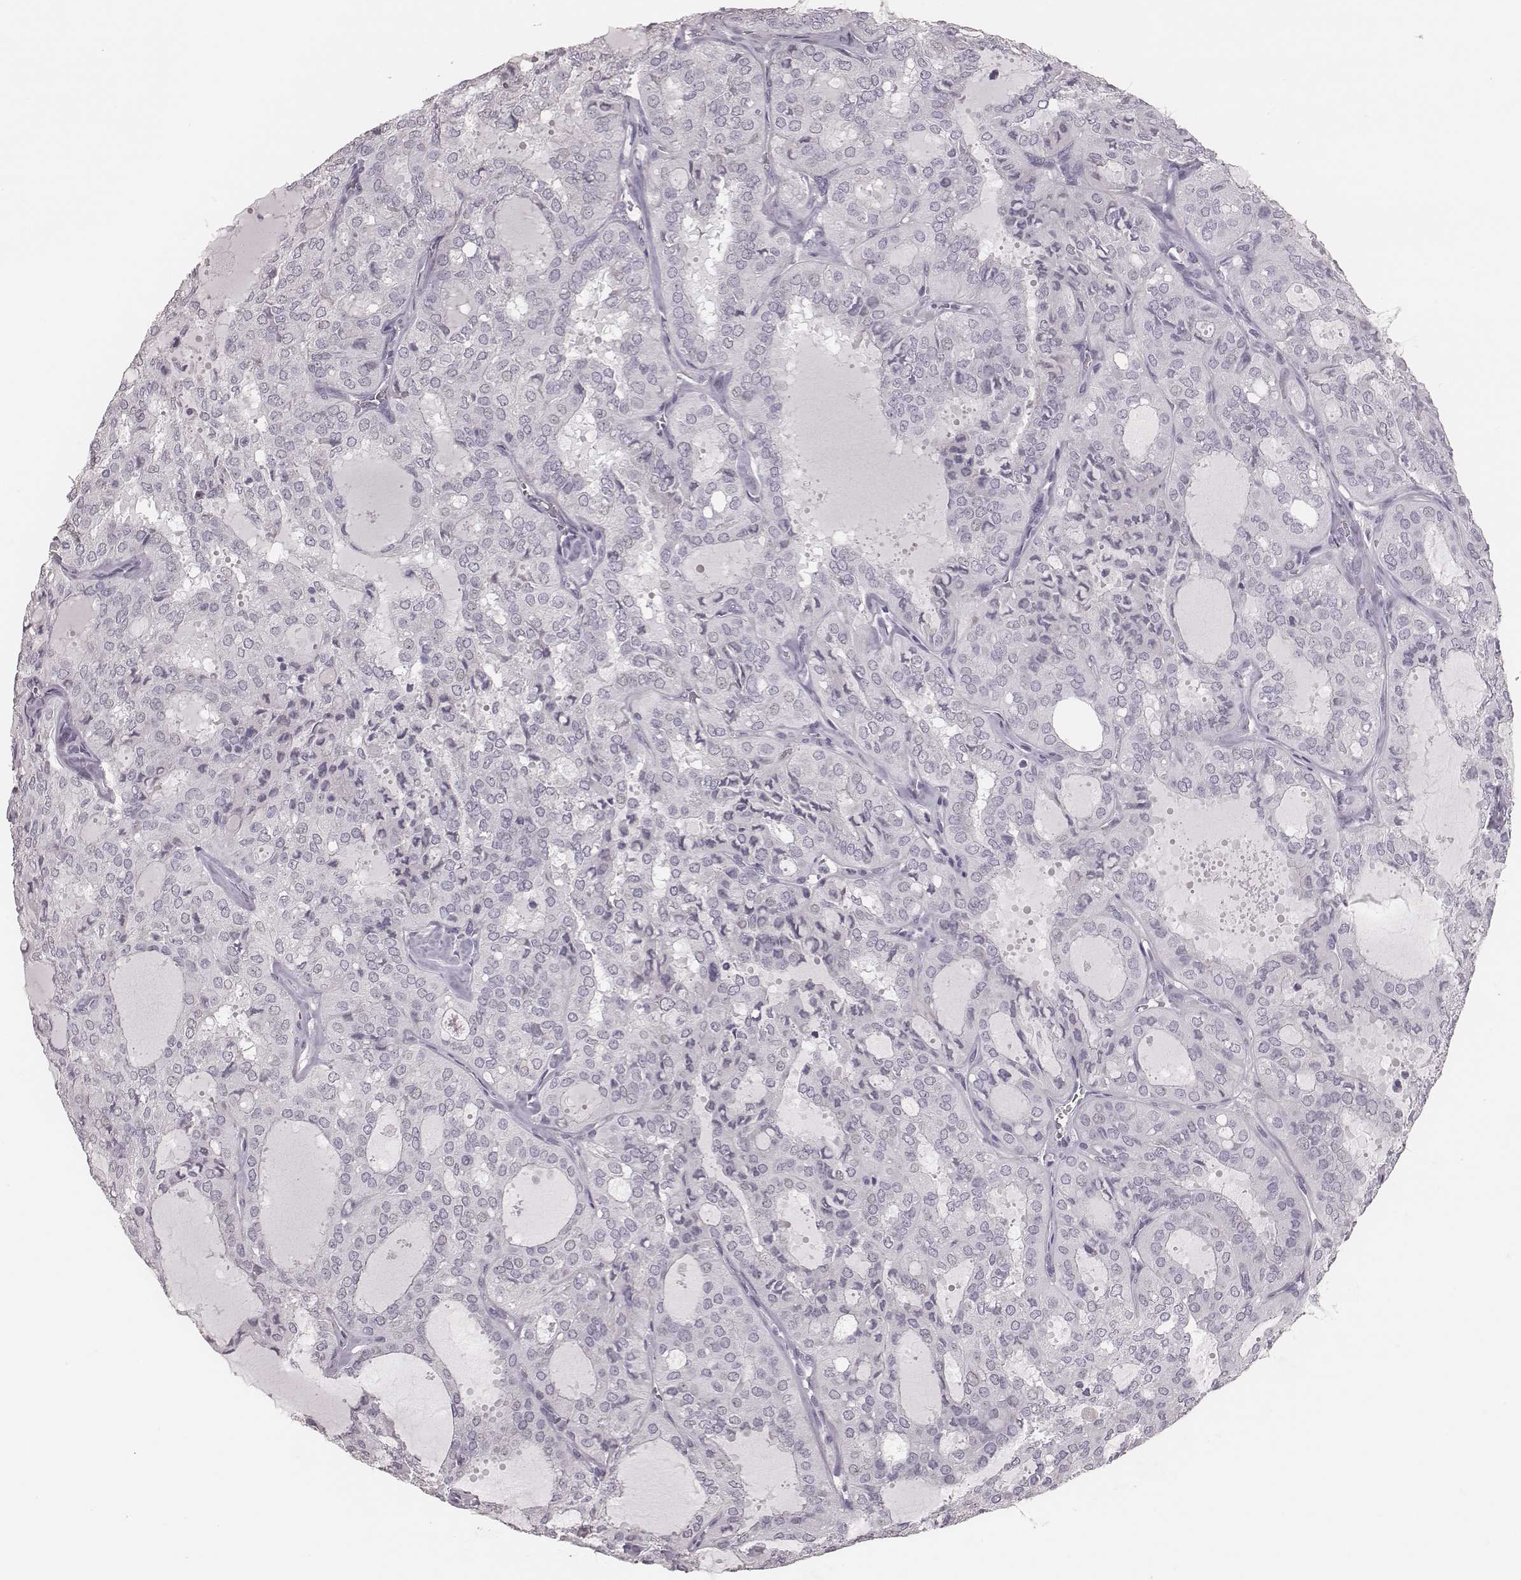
{"staining": {"intensity": "negative", "quantity": "none", "location": "none"}, "tissue": "thyroid cancer", "cell_type": "Tumor cells", "image_type": "cancer", "snomed": [{"axis": "morphology", "description": "Follicular adenoma carcinoma, NOS"}, {"axis": "topography", "description": "Thyroid gland"}], "caption": "IHC histopathology image of thyroid cancer stained for a protein (brown), which shows no staining in tumor cells.", "gene": "CSHL1", "patient": {"sex": "male", "age": 75}}